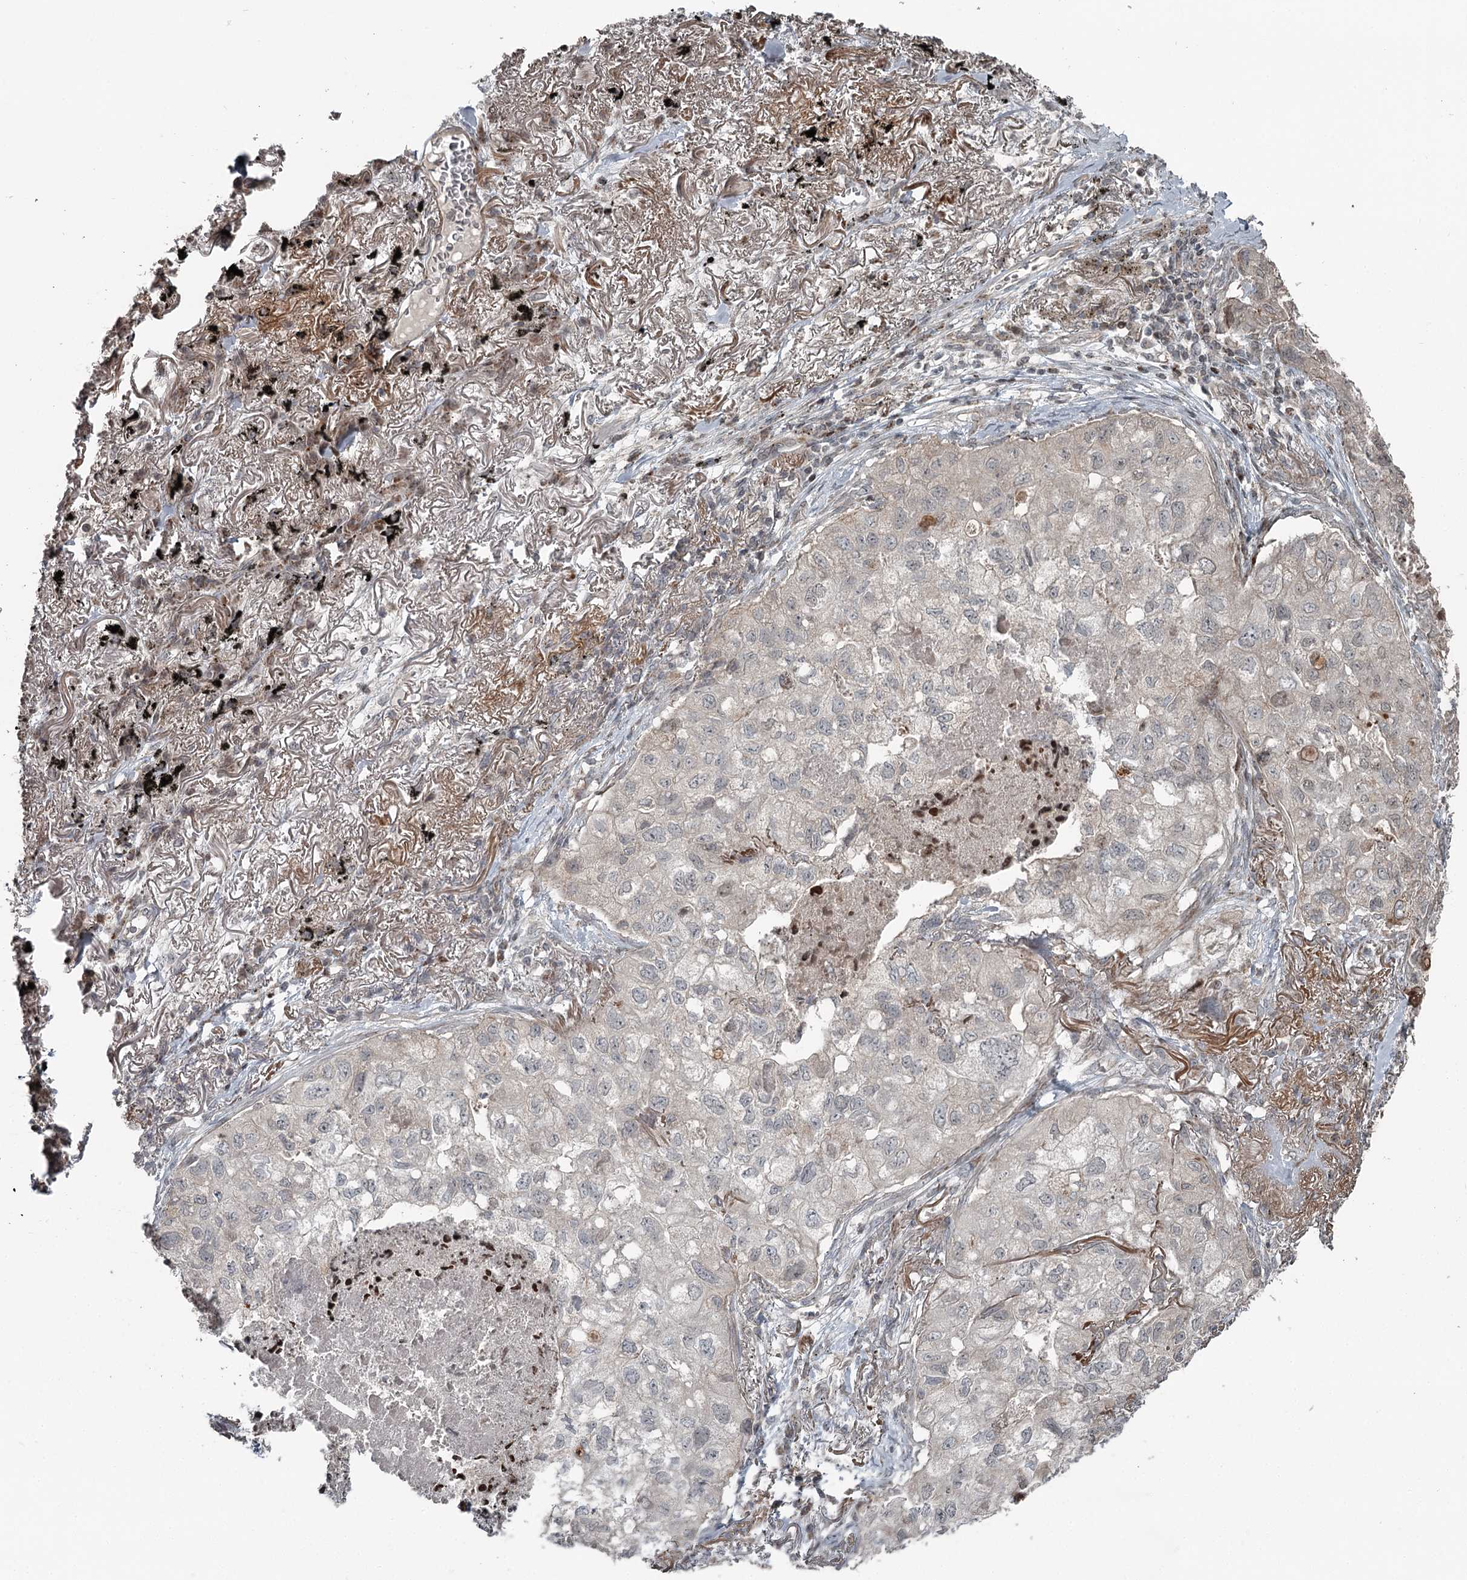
{"staining": {"intensity": "negative", "quantity": "none", "location": "none"}, "tissue": "lung cancer", "cell_type": "Tumor cells", "image_type": "cancer", "snomed": [{"axis": "morphology", "description": "Adenocarcinoma, NOS"}, {"axis": "topography", "description": "Lung"}], "caption": "High power microscopy micrograph of an immunohistochemistry (IHC) image of lung cancer (adenocarcinoma), revealing no significant expression in tumor cells.", "gene": "RASSF8", "patient": {"sex": "male", "age": 65}}